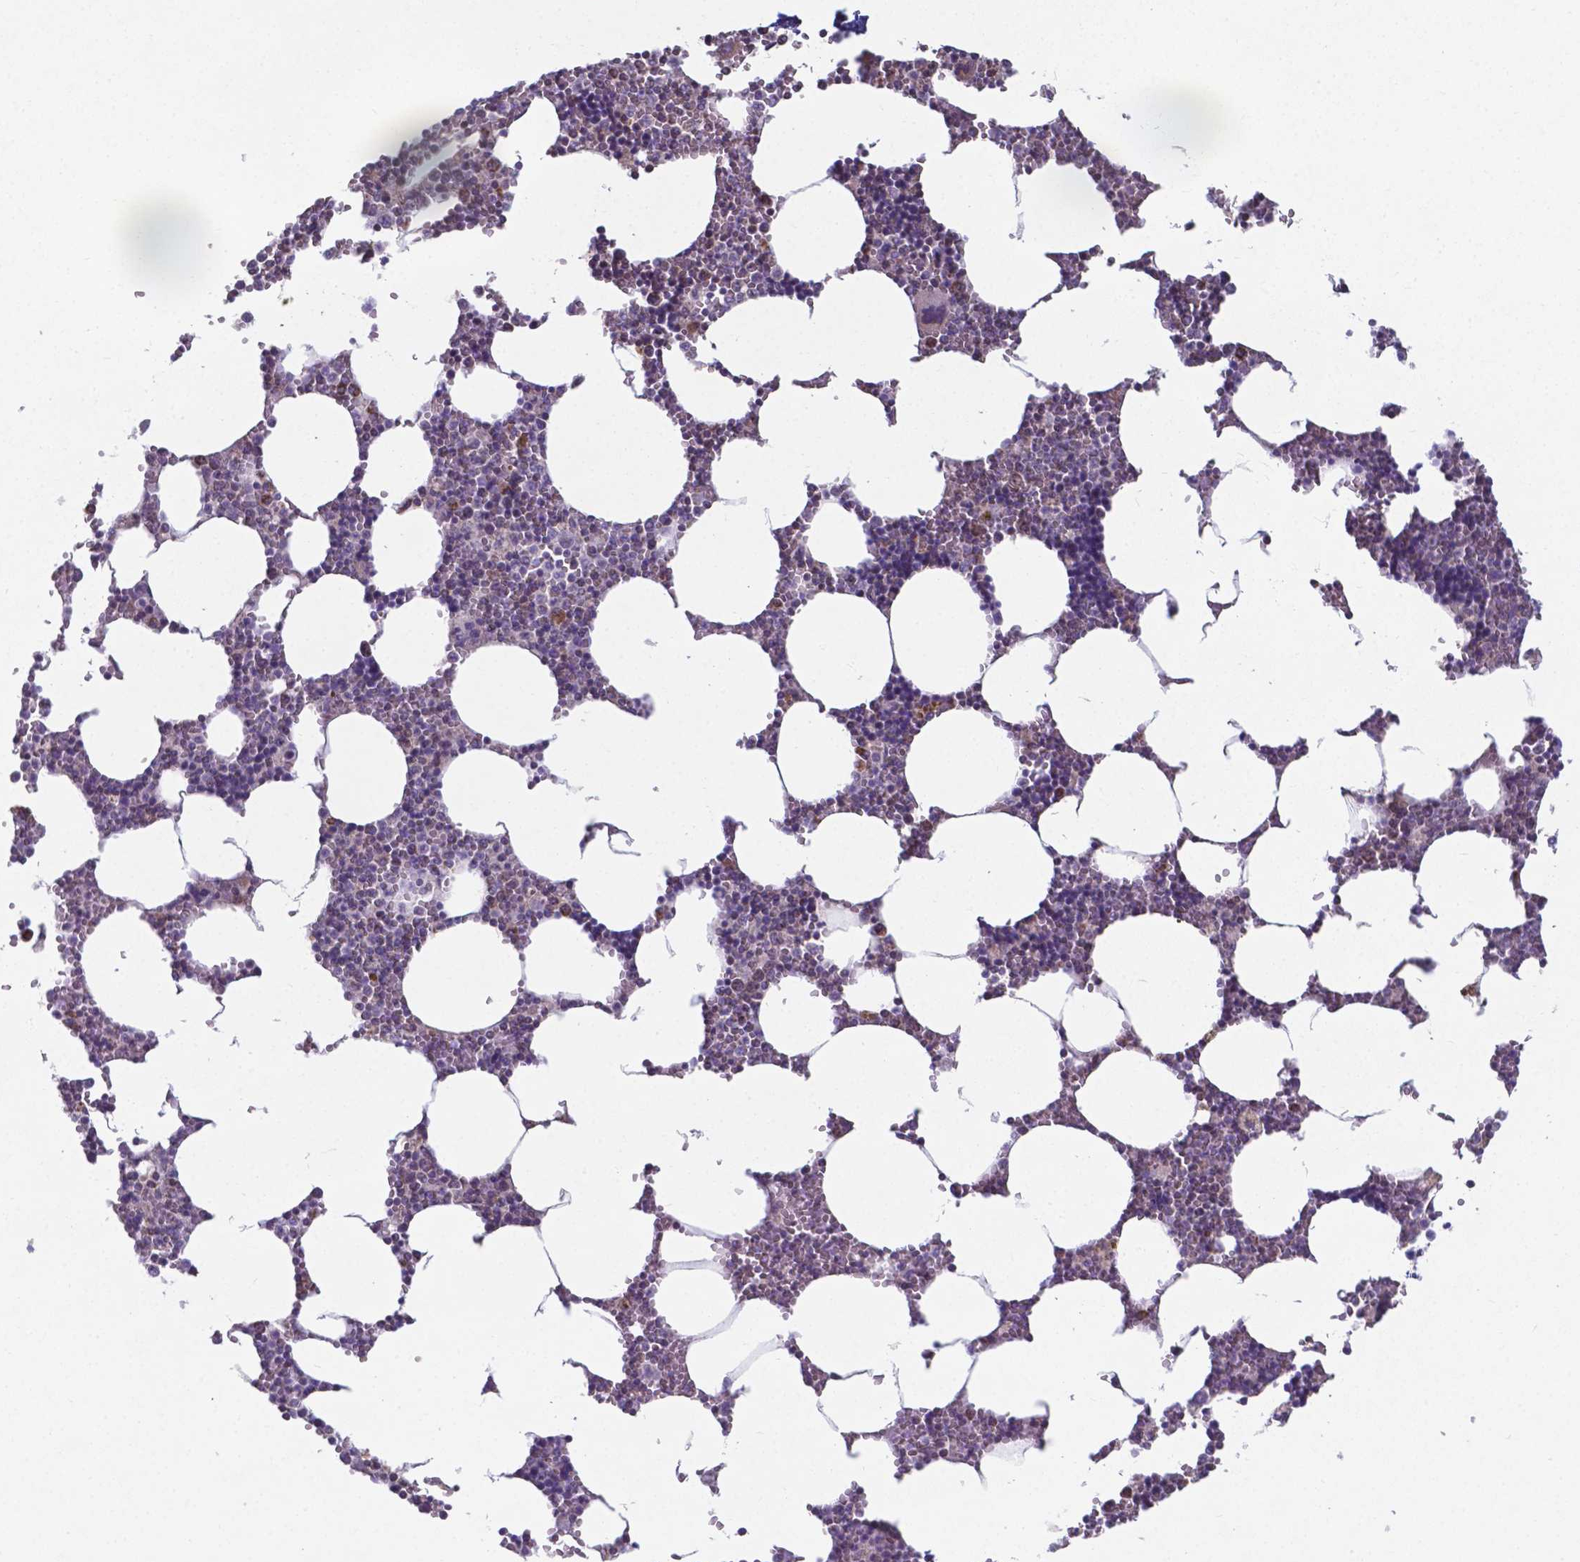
{"staining": {"intensity": "negative", "quantity": "none", "location": "none"}, "tissue": "bone marrow", "cell_type": "Hematopoietic cells", "image_type": "normal", "snomed": [{"axis": "morphology", "description": "Normal tissue, NOS"}, {"axis": "topography", "description": "Bone marrow"}], "caption": "High power microscopy micrograph of an immunohistochemistry micrograph of benign bone marrow, revealing no significant staining in hematopoietic cells.", "gene": "FAM114A1", "patient": {"sex": "male", "age": 54}}